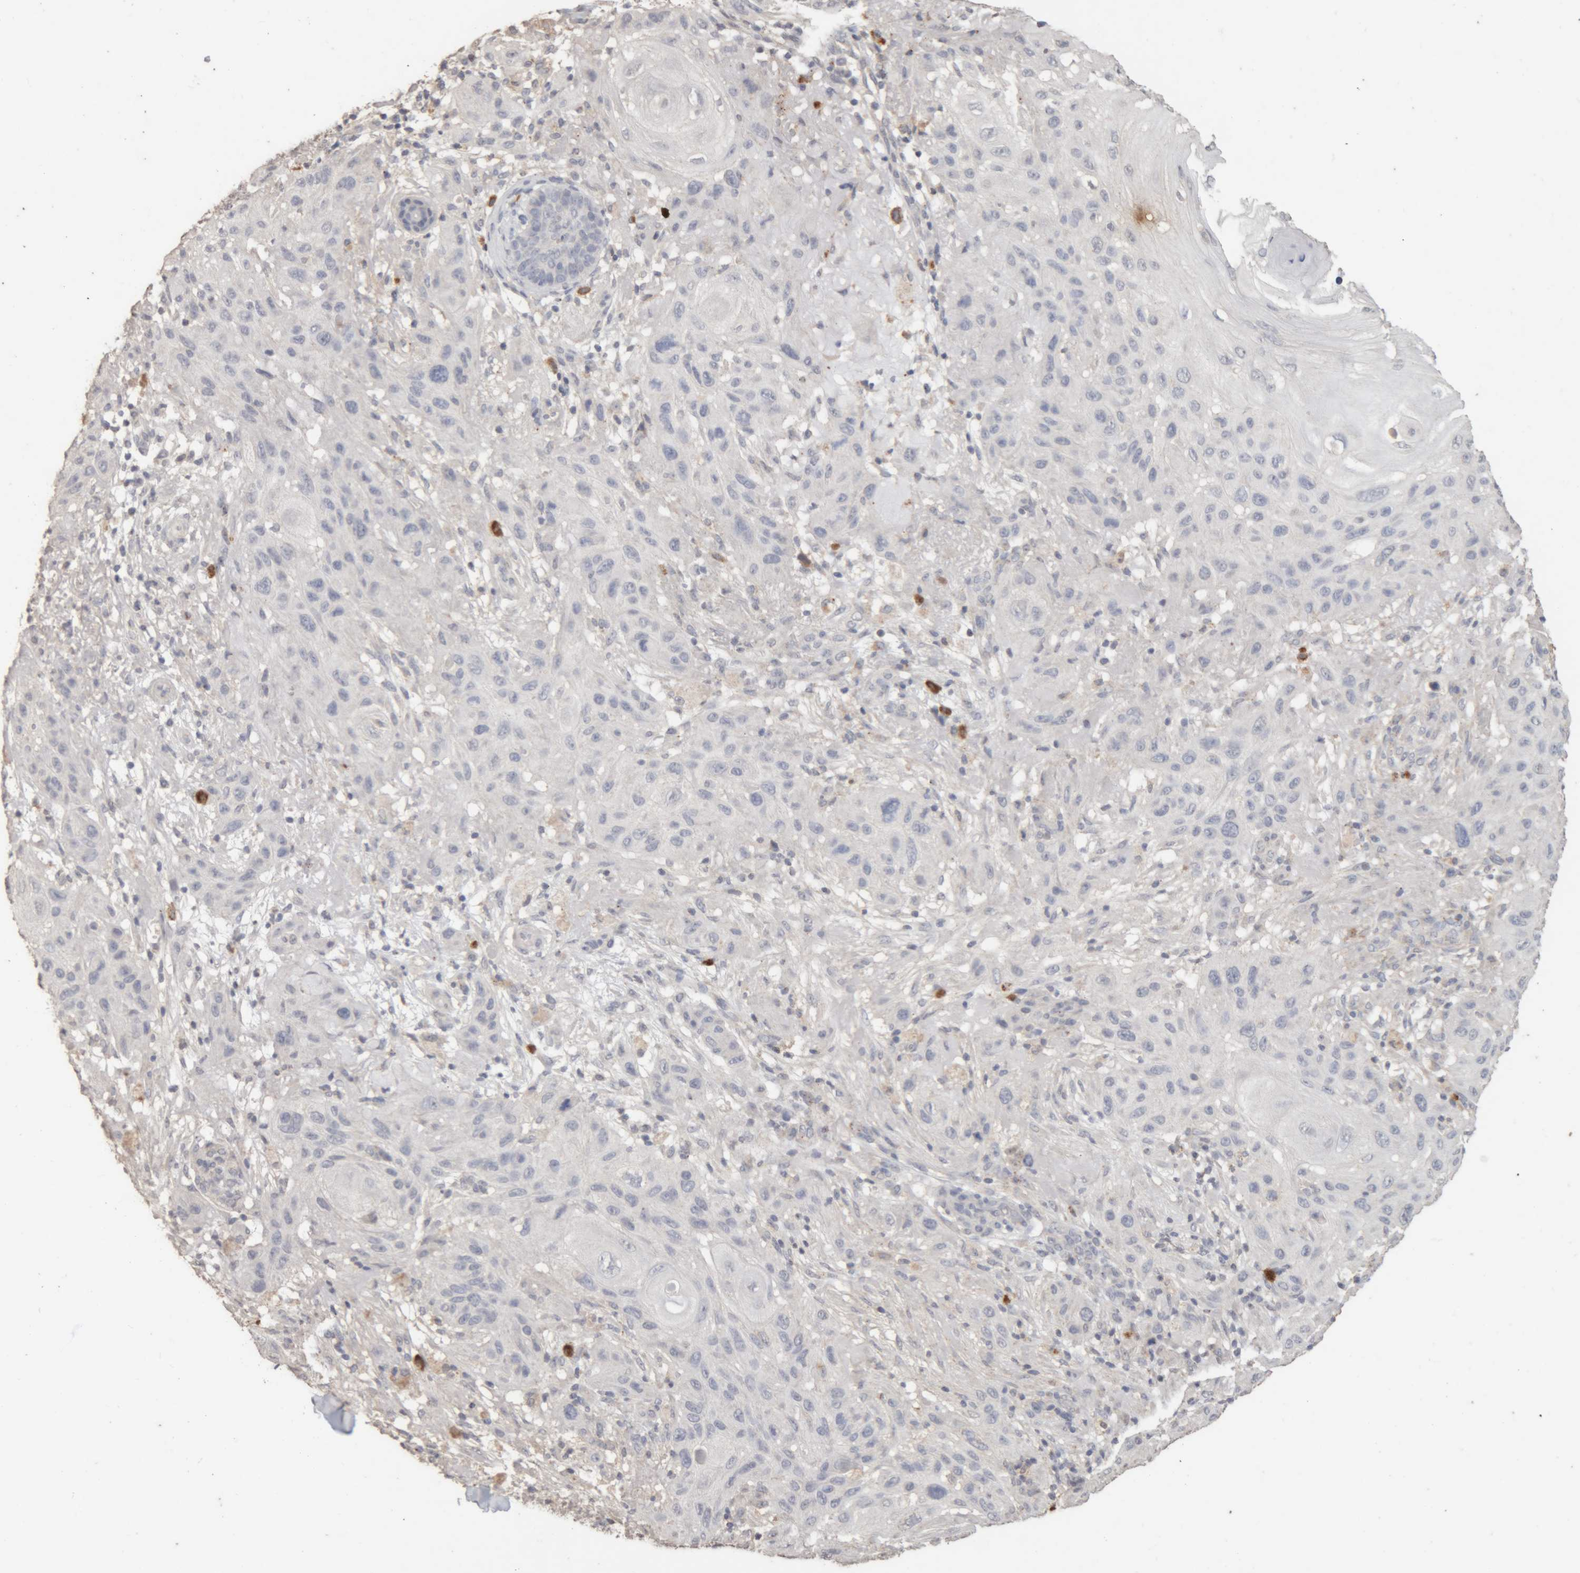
{"staining": {"intensity": "negative", "quantity": "none", "location": "none"}, "tissue": "skin cancer", "cell_type": "Tumor cells", "image_type": "cancer", "snomed": [{"axis": "morphology", "description": "Normal tissue, NOS"}, {"axis": "morphology", "description": "Squamous cell carcinoma, NOS"}, {"axis": "topography", "description": "Skin"}], "caption": "A high-resolution micrograph shows immunohistochemistry staining of squamous cell carcinoma (skin), which demonstrates no significant expression in tumor cells.", "gene": "ARSA", "patient": {"sex": "female", "age": 96}}